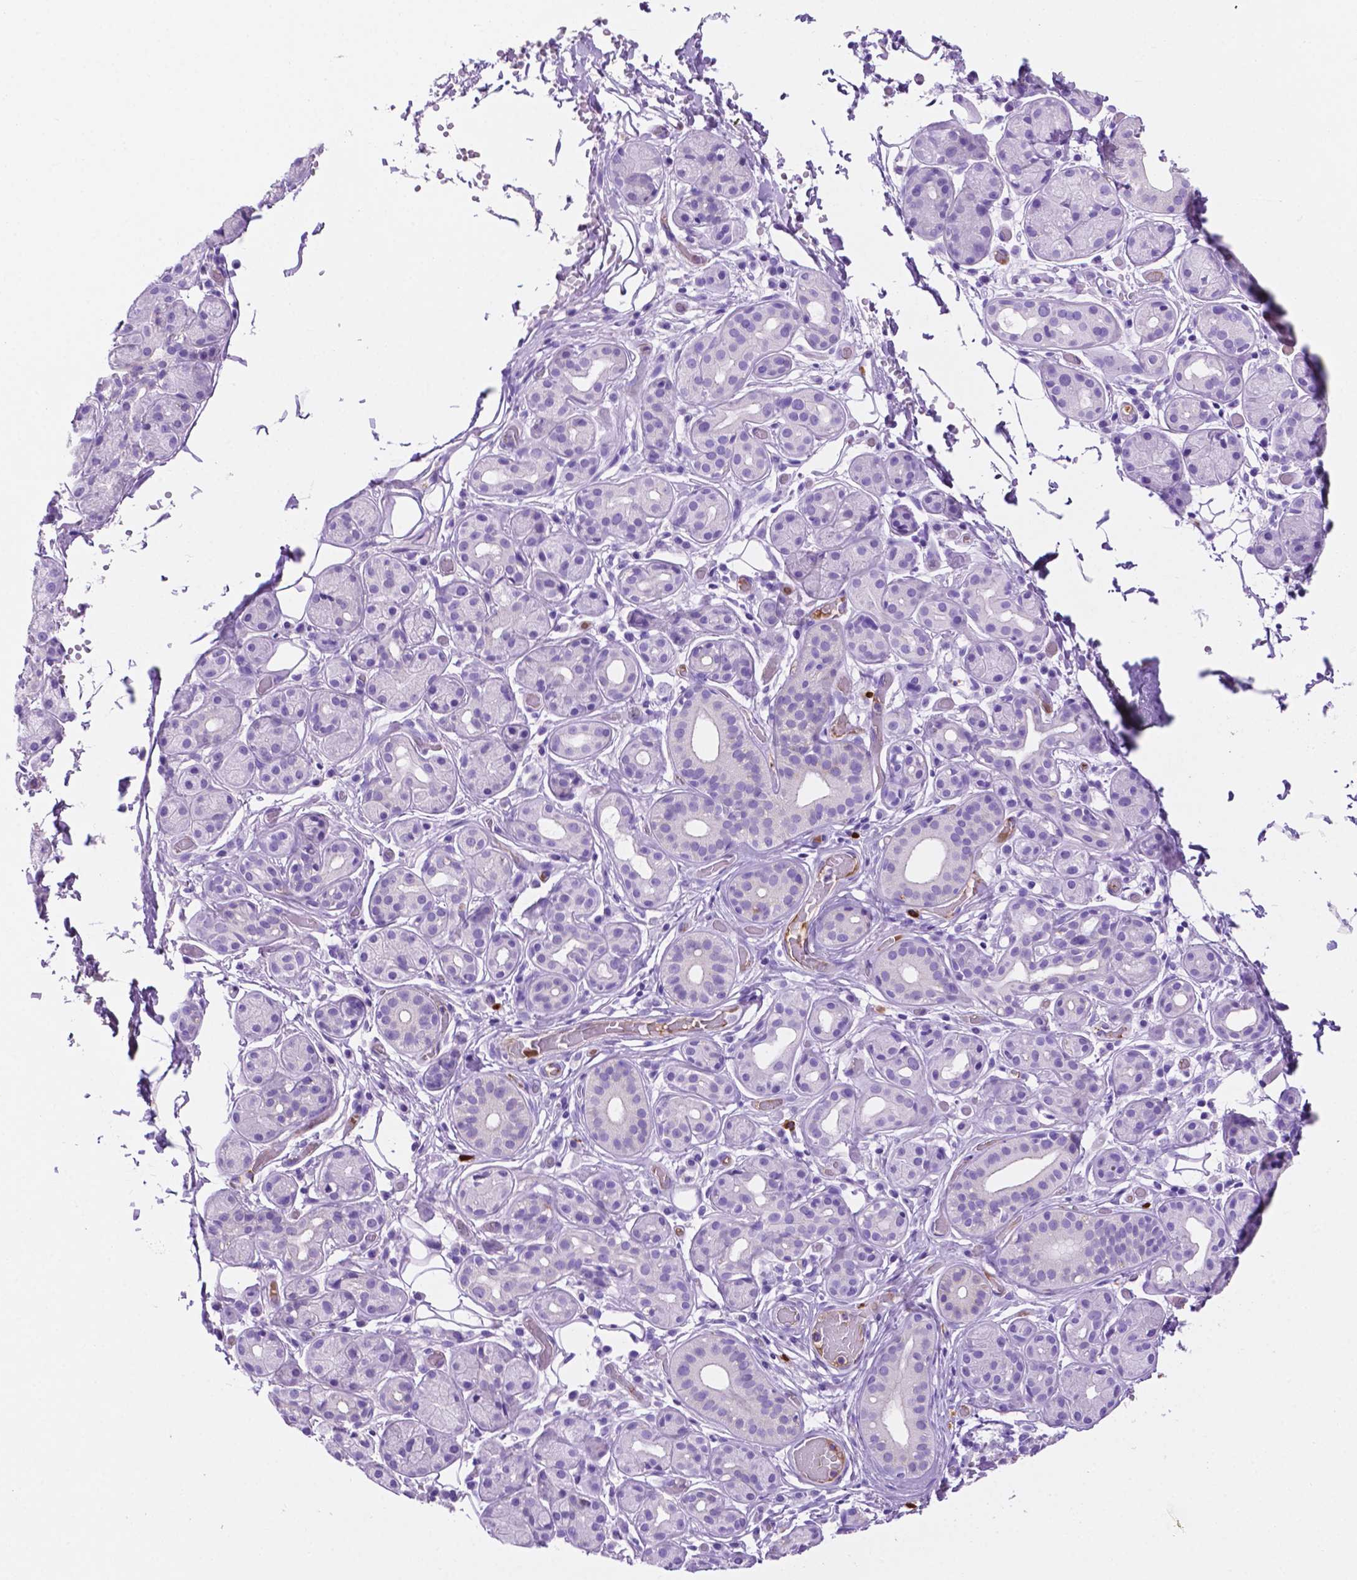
{"staining": {"intensity": "negative", "quantity": "none", "location": "none"}, "tissue": "salivary gland", "cell_type": "Glandular cells", "image_type": "normal", "snomed": [{"axis": "morphology", "description": "Normal tissue, NOS"}, {"axis": "topography", "description": "Salivary gland"}, {"axis": "topography", "description": "Peripheral nerve tissue"}], "caption": "This is an immunohistochemistry histopathology image of benign salivary gland. There is no expression in glandular cells.", "gene": "FOXB2", "patient": {"sex": "male", "age": 71}}